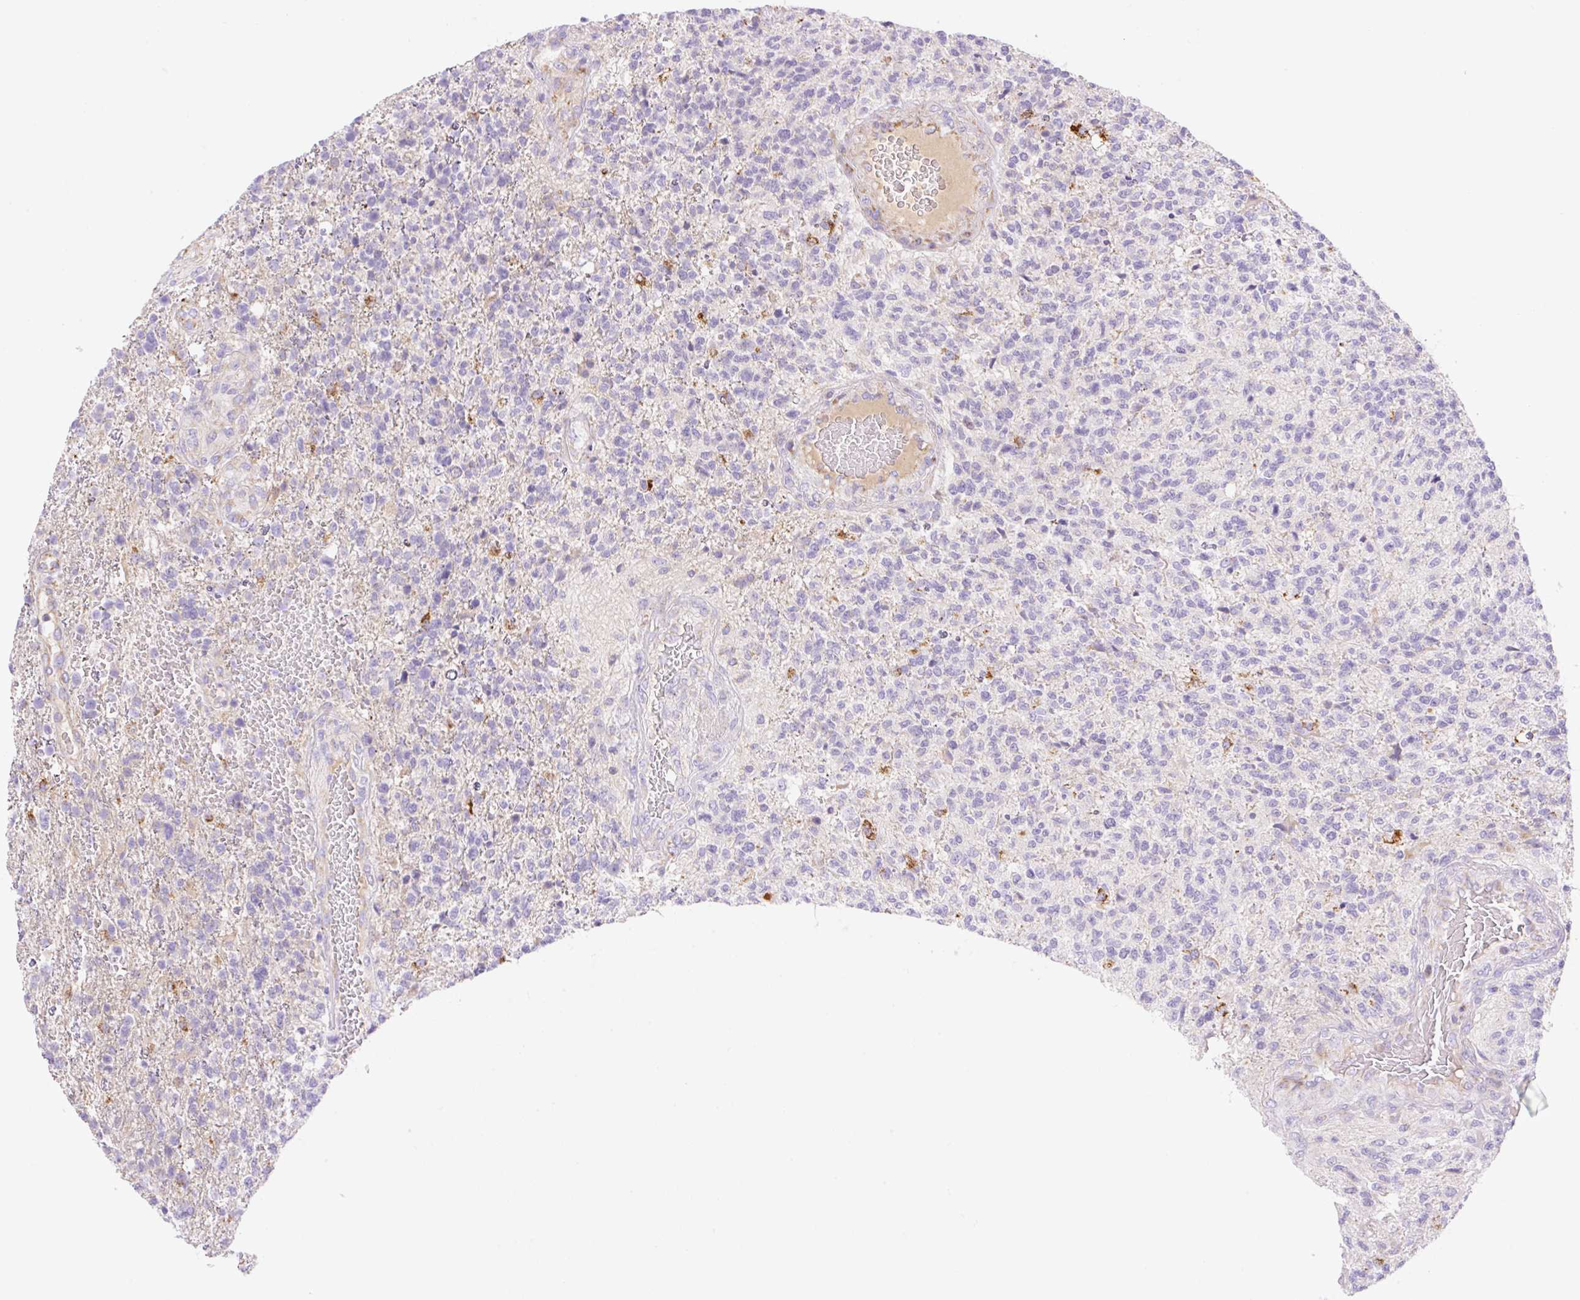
{"staining": {"intensity": "negative", "quantity": "none", "location": "none"}, "tissue": "glioma", "cell_type": "Tumor cells", "image_type": "cancer", "snomed": [{"axis": "morphology", "description": "Glioma, malignant, High grade"}, {"axis": "topography", "description": "Brain"}], "caption": "This is a histopathology image of immunohistochemistry staining of malignant glioma (high-grade), which shows no staining in tumor cells.", "gene": "ETNK2", "patient": {"sex": "male", "age": 56}}